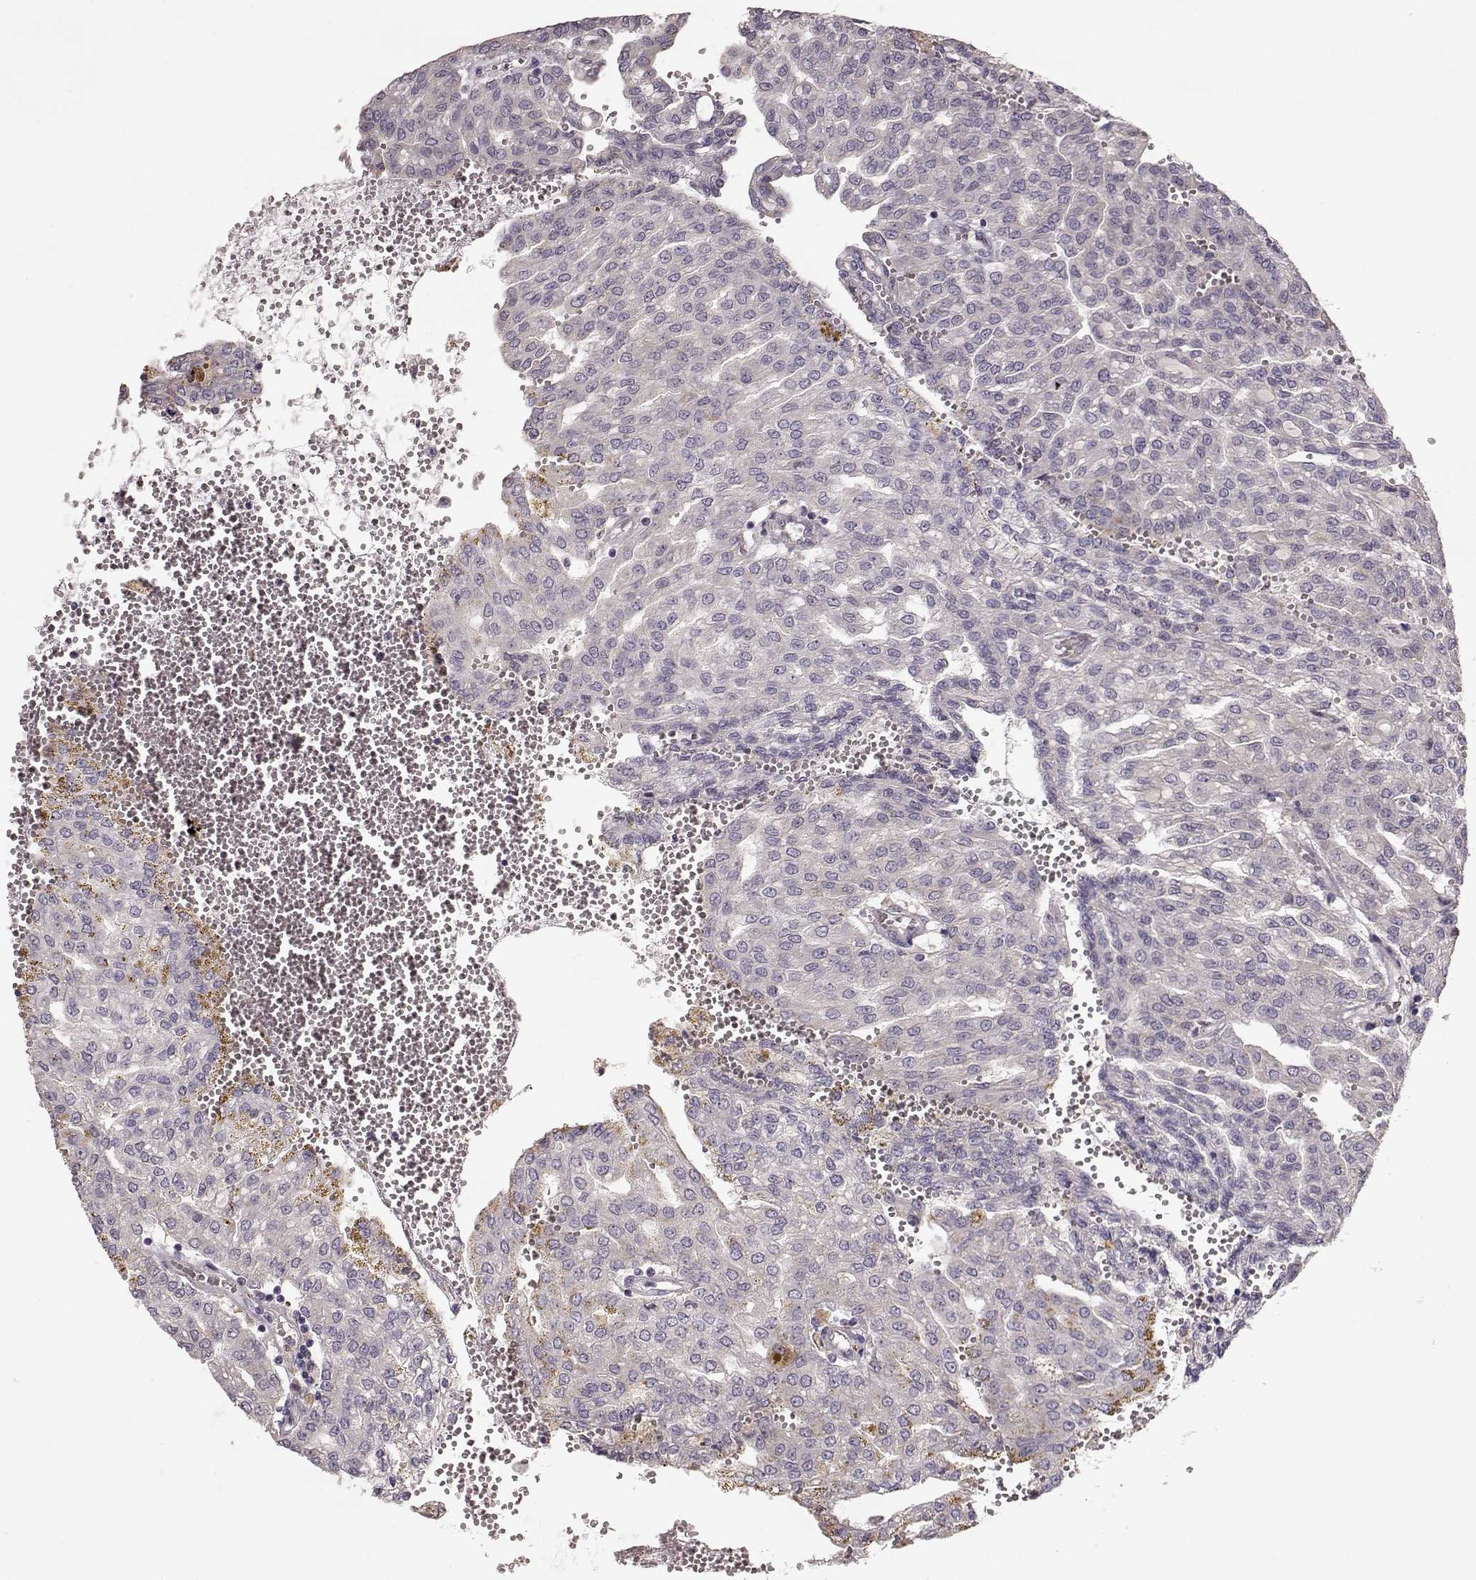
{"staining": {"intensity": "negative", "quantity": "none", "location": "none"}, "tissue": "renal cancer", "cell_type": "Tumor cells", "image_type": "cancer", "snomed": [{"axis": "morphology", "description": "Adenocarcinoma, NOS"}, {"axis": "topography", "description": "Kidney"}], "caption": "Immunohistochemistry (IHC) of renal cancer demonstrates no expression in tumor cells.", "gene": "YJEFN3", "patient": {"sex": "male", "age": 63}}